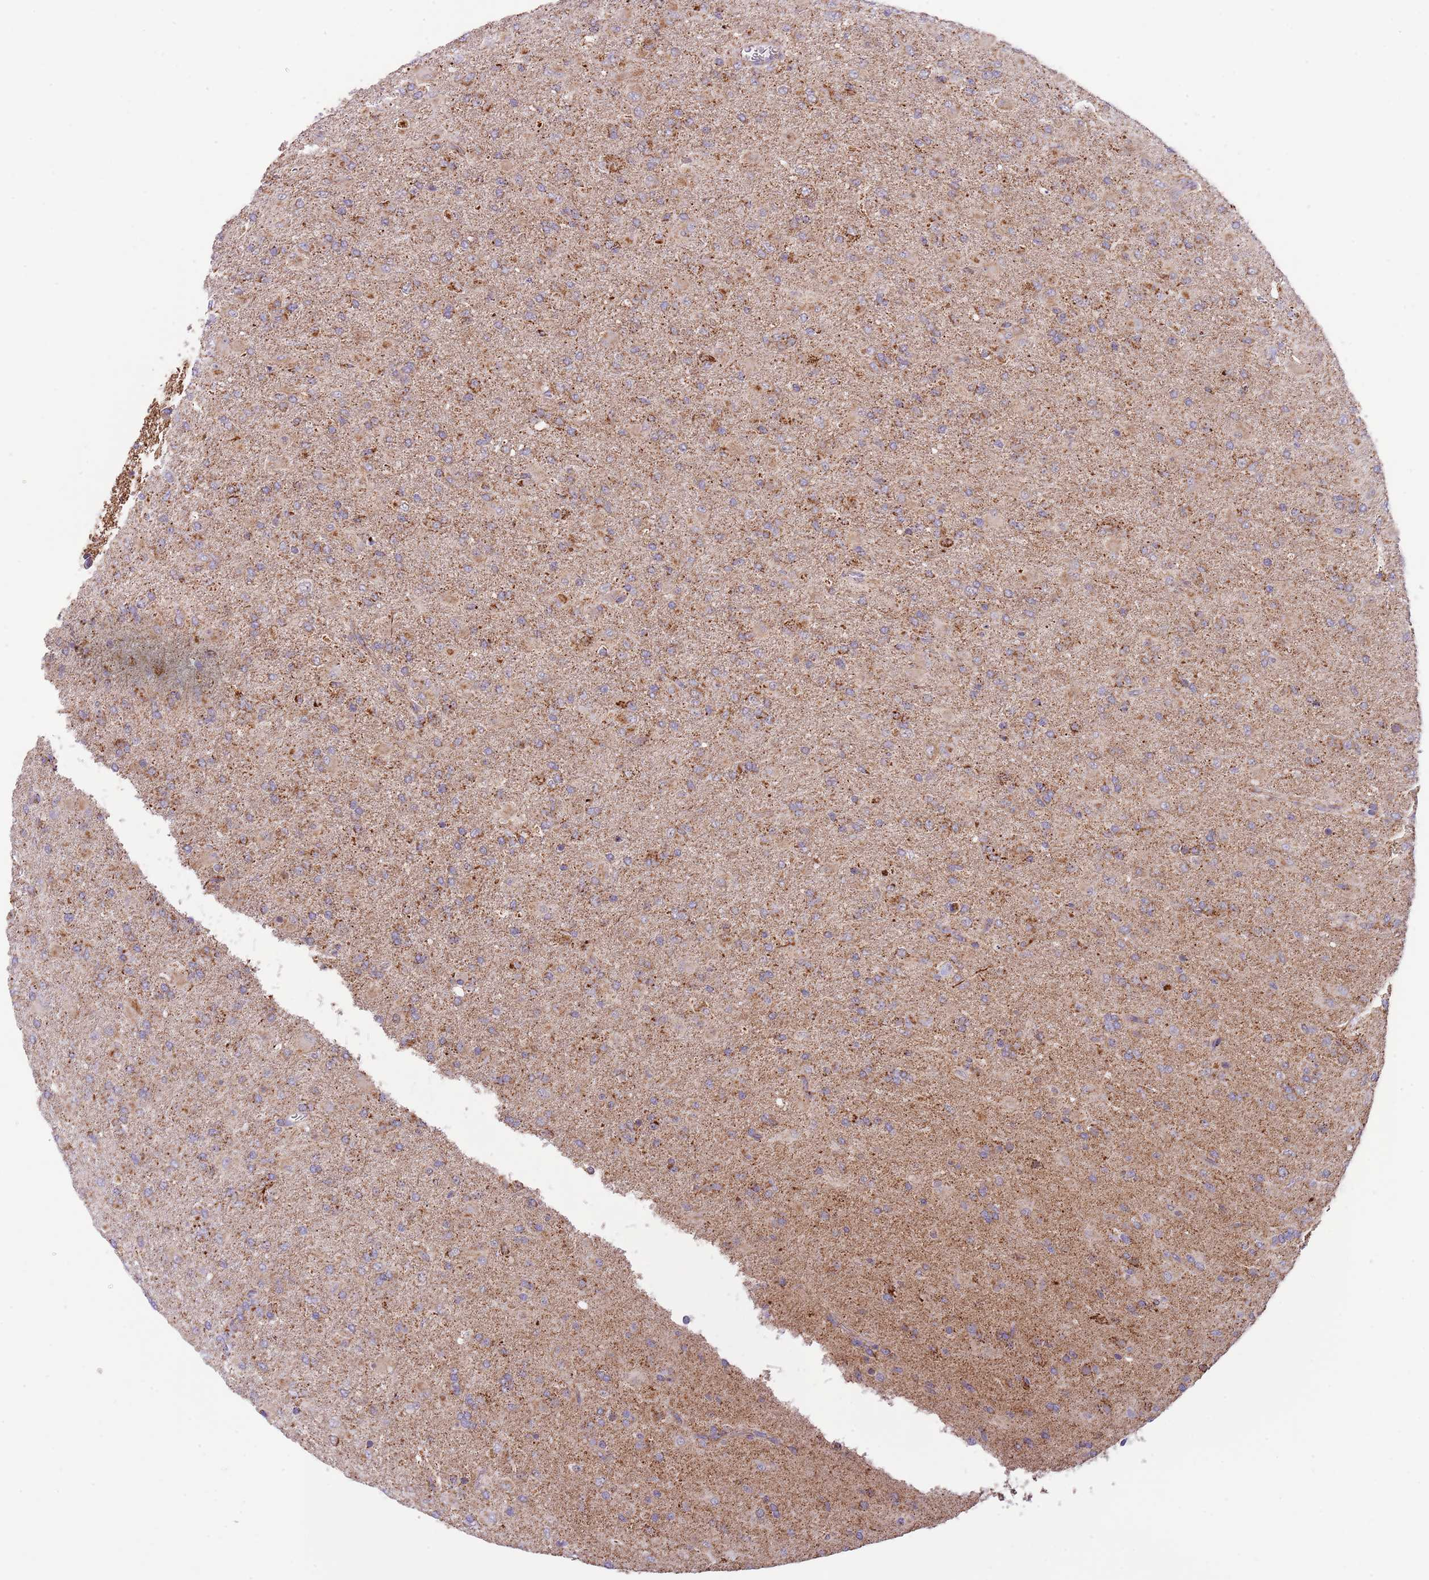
{"staining": {"intensity": "moderate", "quantity": "<25%", "location": "cytoplasmic/membranous"}, "tissue": "glioma", "cell_type": "Tumor cells", "image_type": "cancer", "snomed": [{"axis": "morphology", "description": "Glioma, malignant, Low grade"}, {"axis": "topography", "description": "Brain"}], "caption": "Human malignant low-grade glioma stained with a protein marker demonstrates moderate staining in tumor cells.", "gene": "LHX6", "patient": {"sex": "male", "age": 65}}